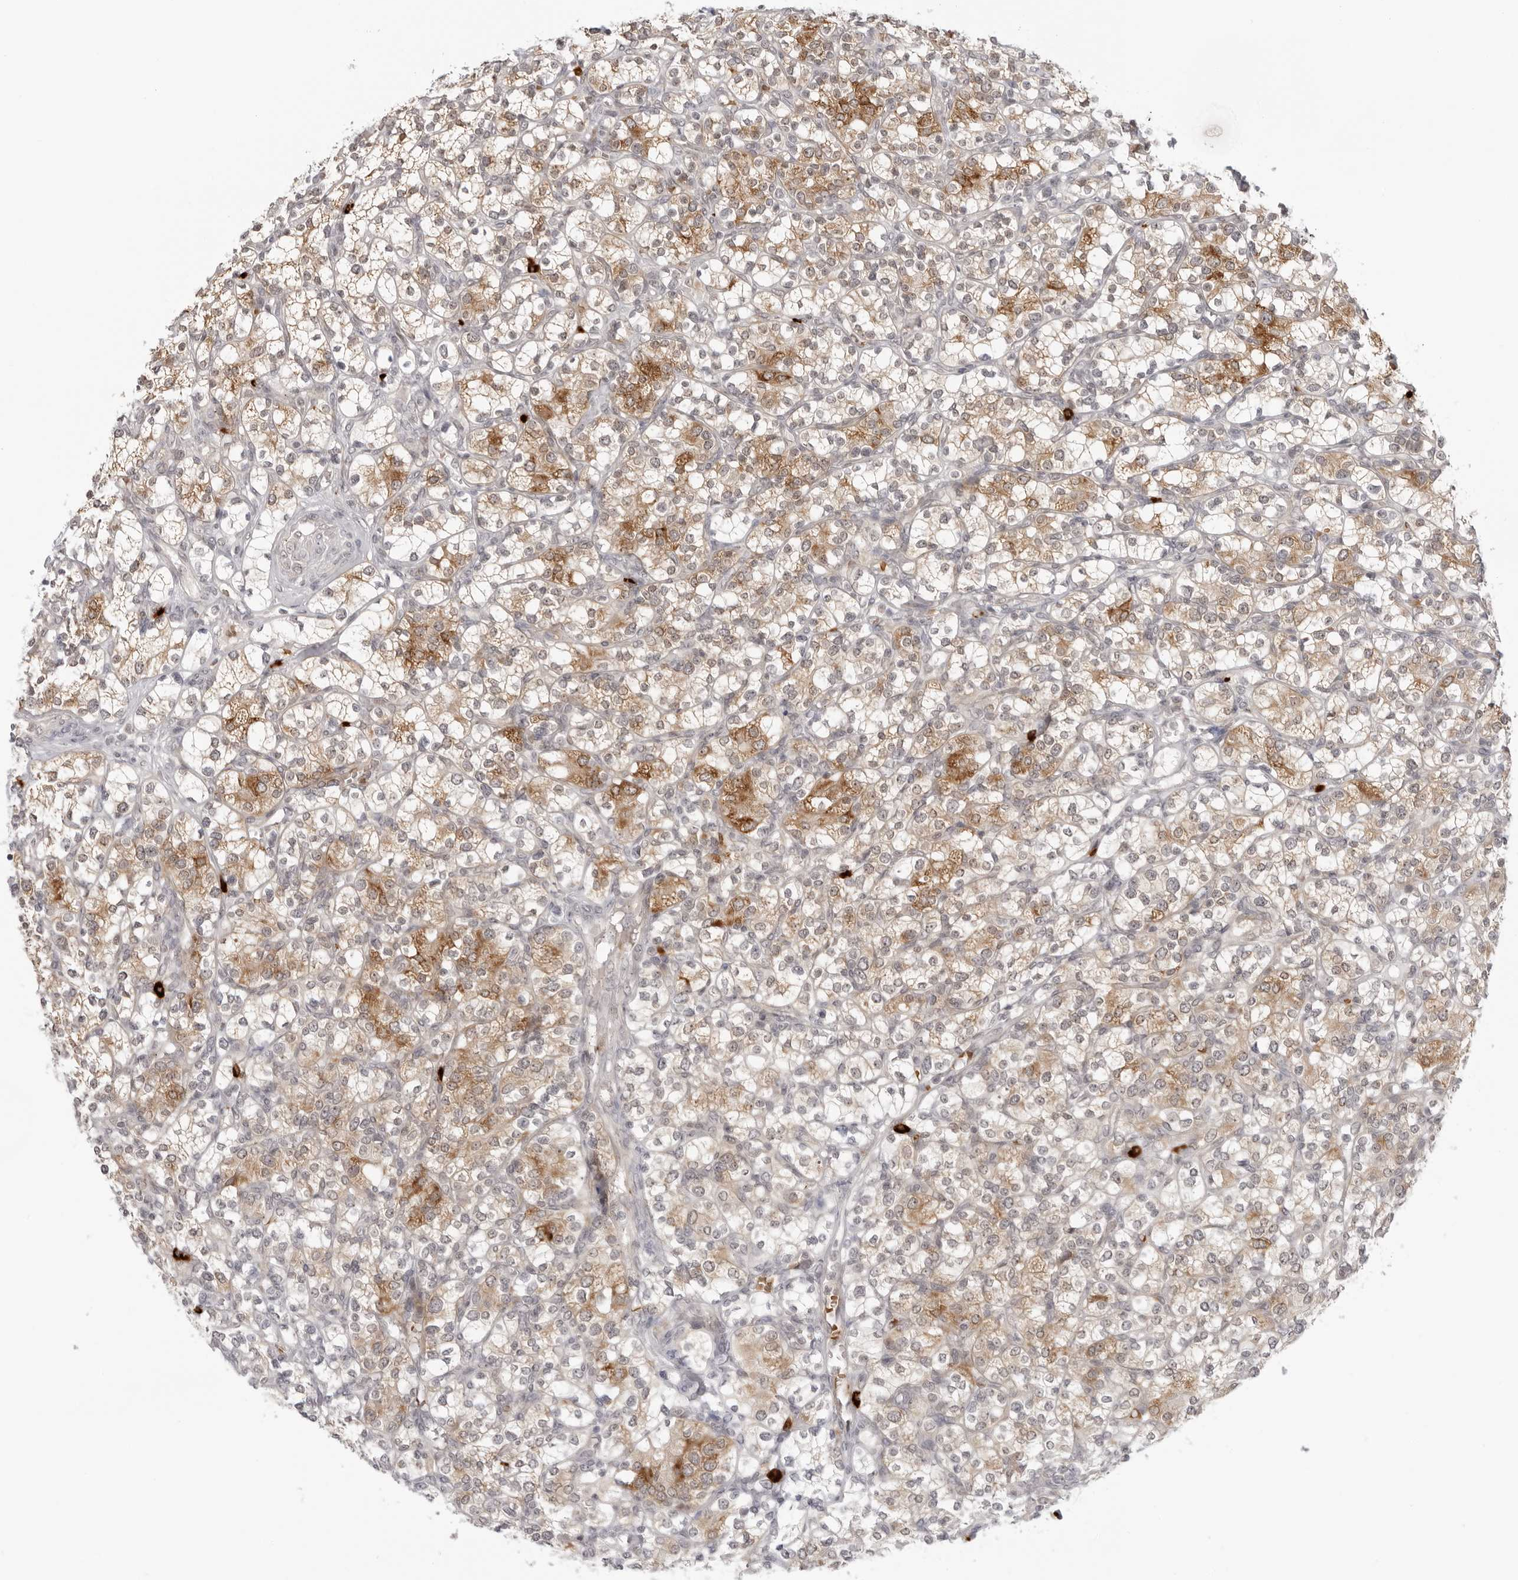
{"staining": {"intensity": "moderate", "quantity": "25%-75%", "location": "cytoplasmic/membranous"}, "tissue": "renal cancer", "cell_type": "Tumor cells", "image_type": "cancer", "snomed": [{"axis": "morphology", "description": "Adenocarcinoma, NOS"}, {"axis": "topography", "description": "Kidney"}], "caption": "Immunohistochemical staining of human renal cancer displays medium levels of moderate cytoplasmic/membranous protein staining in approximately 25%-75% of tumor cells. The protein of interest is stained brown, and the nuclei are stained in blue (DAB IHC with brightfield microscopy, high magnification).", "gene": "SUGCT", "patient": {"sex": "male", "age": 77}}